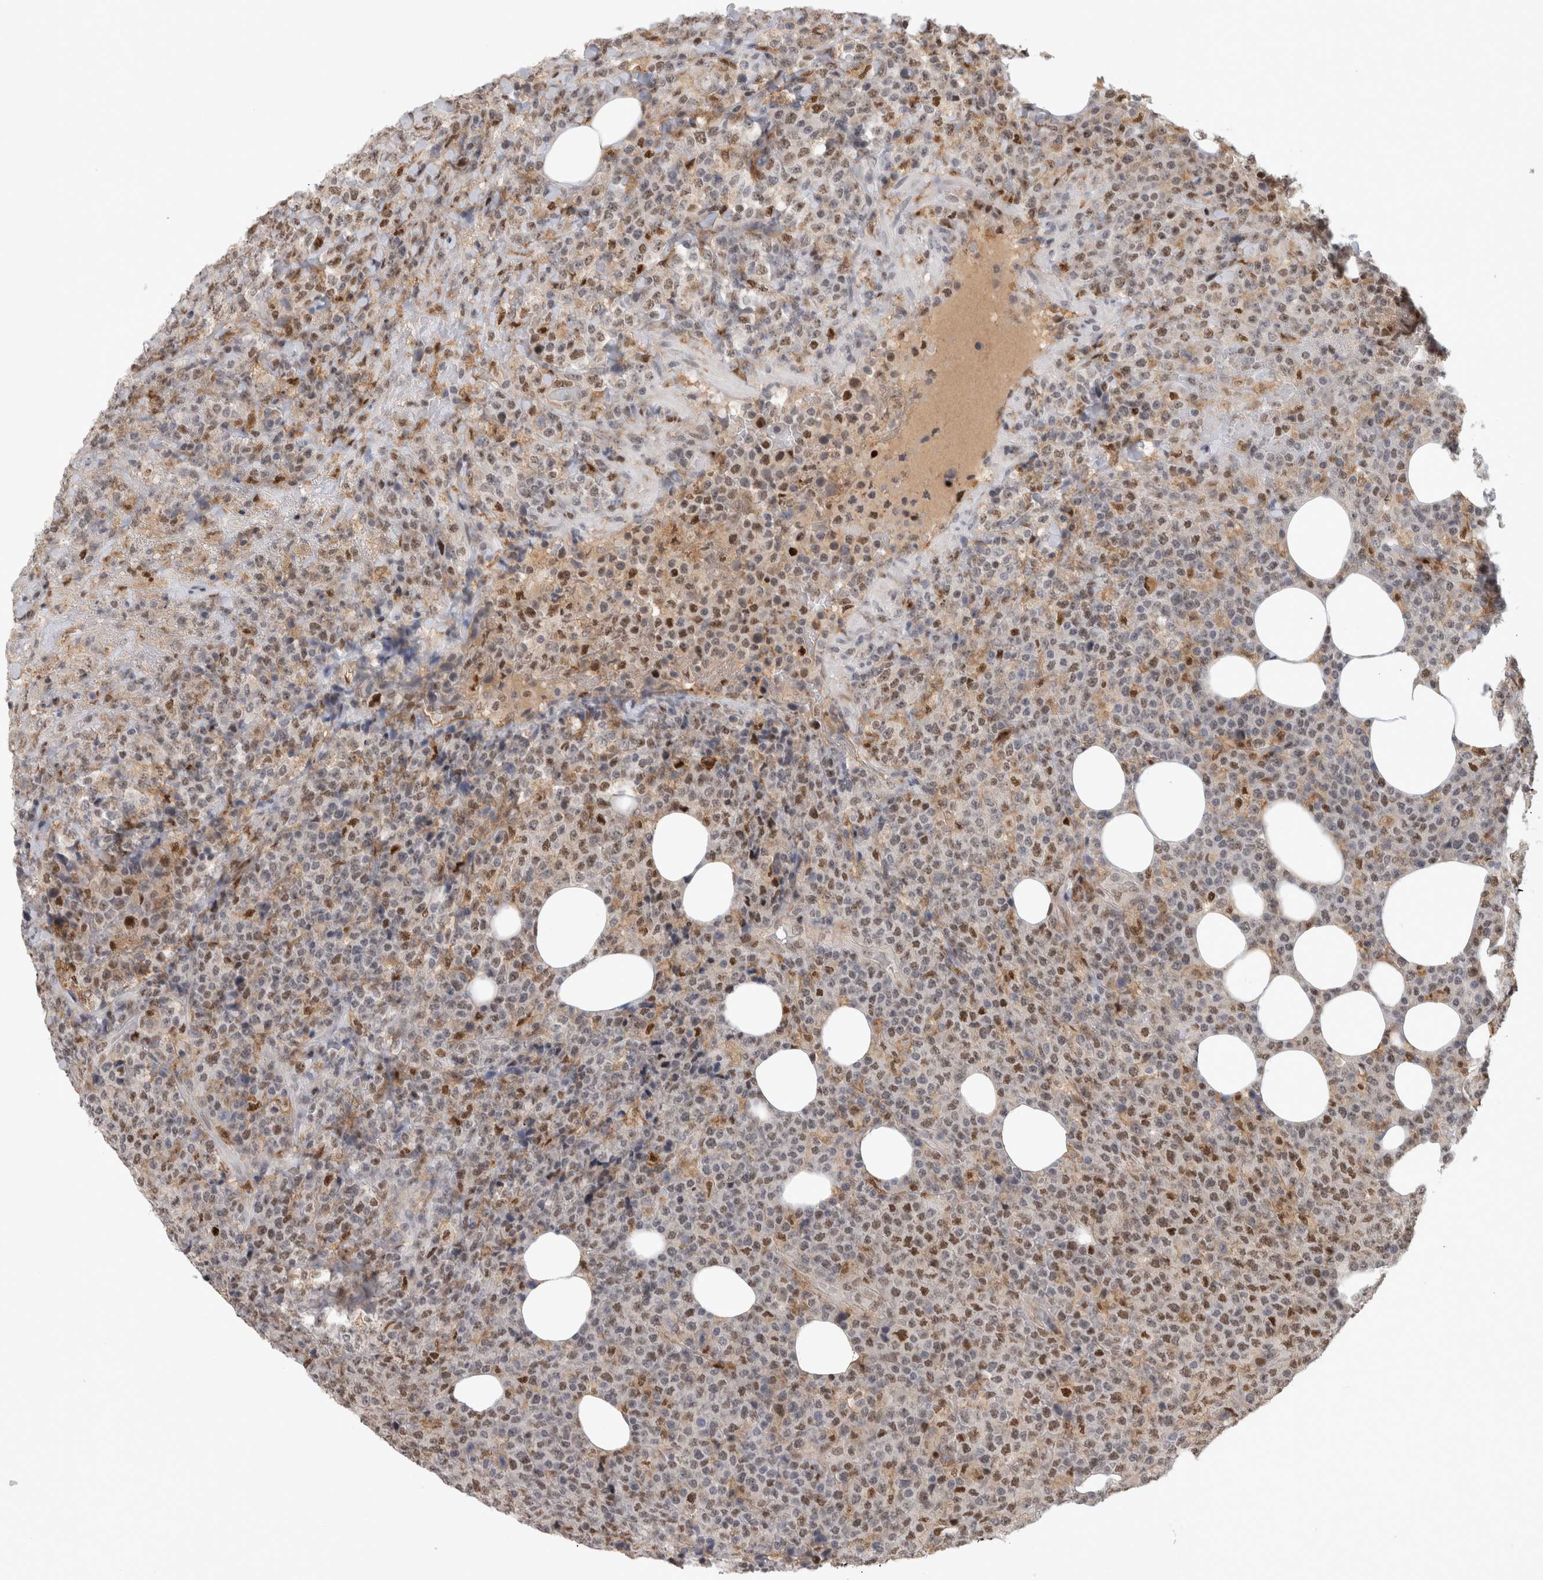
{"staining": {"intensity": "moderate", "quantity": "25%-75%", "location": "cytoplasmic/membranous,nuclear"}, "tissue": "lymphoma", "cell_type": "Tumor cells", "image_type": "cancer", "snomed": [{"axis": "morphology", "description": "Malignant lymphoma, non-Hodgkin's type, High grade"}, {"axis": "topography", "description": "Lymph node"}], "caption": "This image demonstrates lymphoma stained with immunohistochemistry to label a protein in brown. The cytoplasmic/membranous and nuclear of tumor cells show moderate positivity for the protein. Nuclei are counter-stained blue.", "gene": "SRARP", "patient": {"sex": "male", "age": 13}}